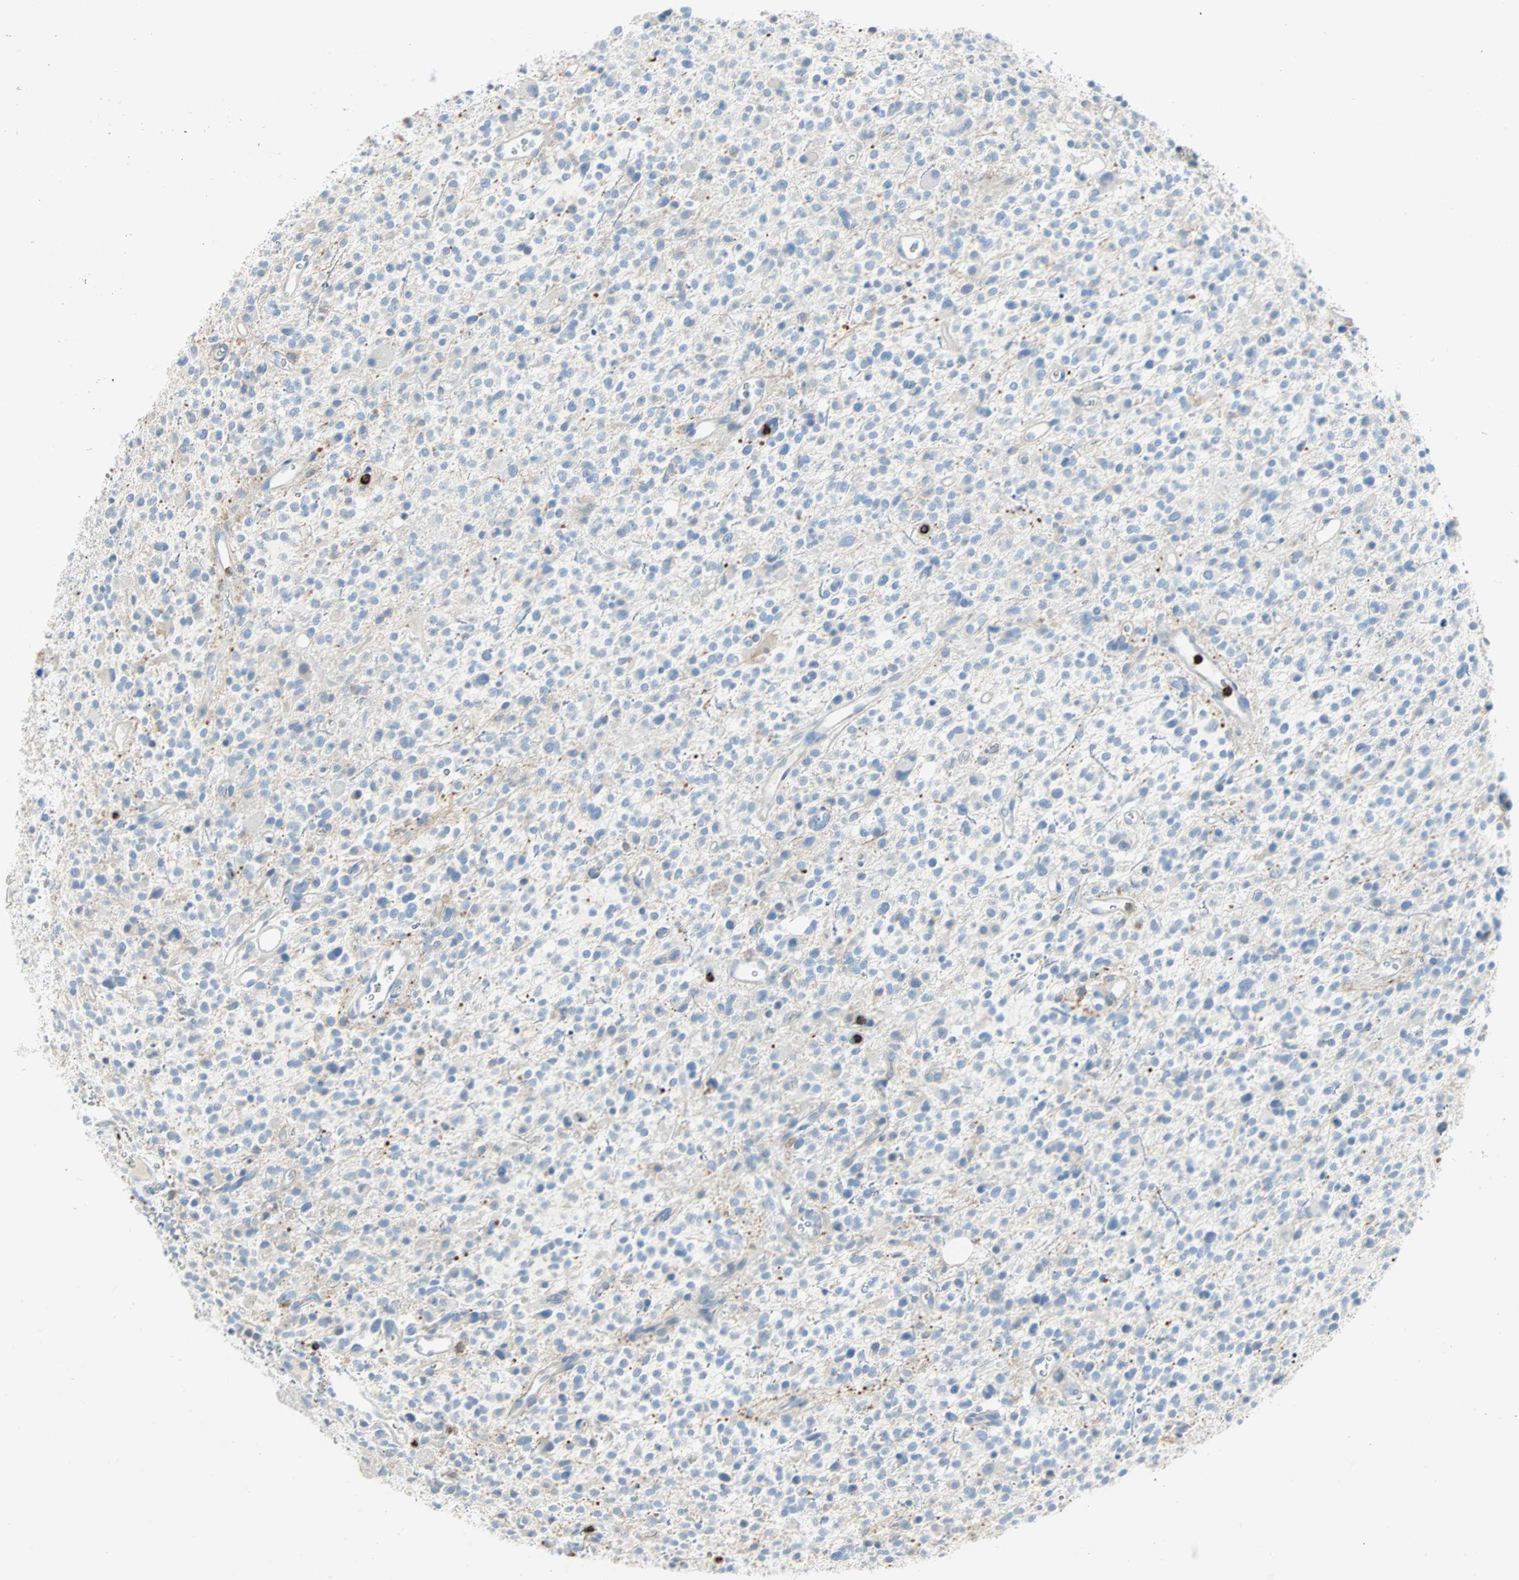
{"staining": {"intensity": "negative", "quantity": "none", "location": "none"}, "tissue": "glioma", "cell_type": "Tumor cells", "image_type": "cancer", "snomed": [{"axis": "morphology", "description": "Glioma, malignant, High grade"}, {"axis": "topography", "description": "Brain"}], "caption": "An immunohistochemistry image of malignant high-grade glioma is shown. There is no staining in tumor cells of malignant high-grade glioma.", "gene": "CLEC4A", "patient": {"sex": "male", "age": 48}}